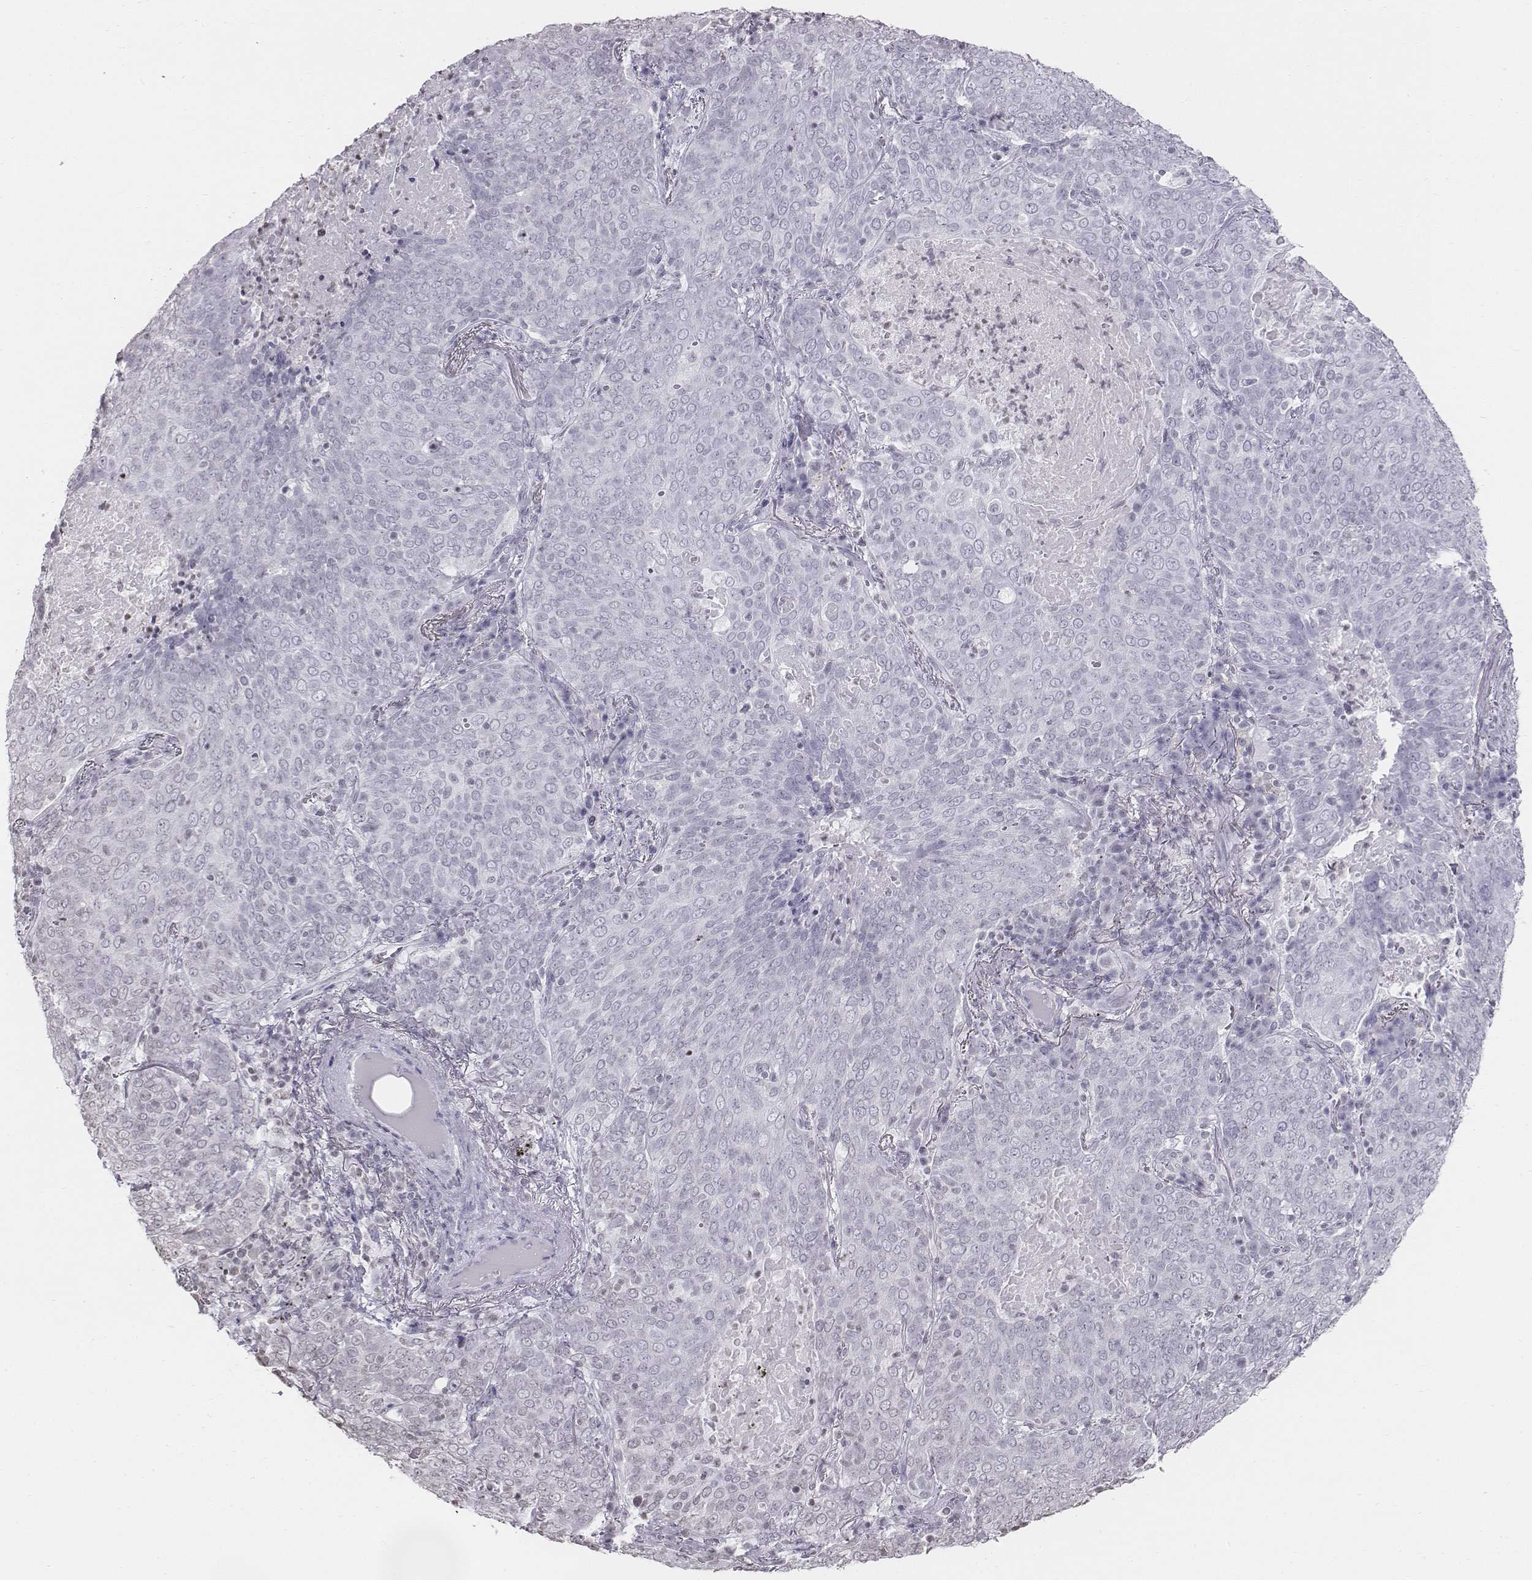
{"staining": {"intensity": "negative", "quantity": "none", "location": "none"}, "tissue": "lung cancer", "cell_type": "Tumor cells", "image_type": "cancer", "snomed": [{"axis": "morphology", "description": "Squamous cell carcinoma, NOS"}, {"axis": "topography", "description": "Lung"}], "caption": "Protein analysis of lung cancer (squamous cell carcinoma) reveals no significant expression in tumor cells.", "gene": "BARHL1", "patient": {"sex": "male", "age": 82}}